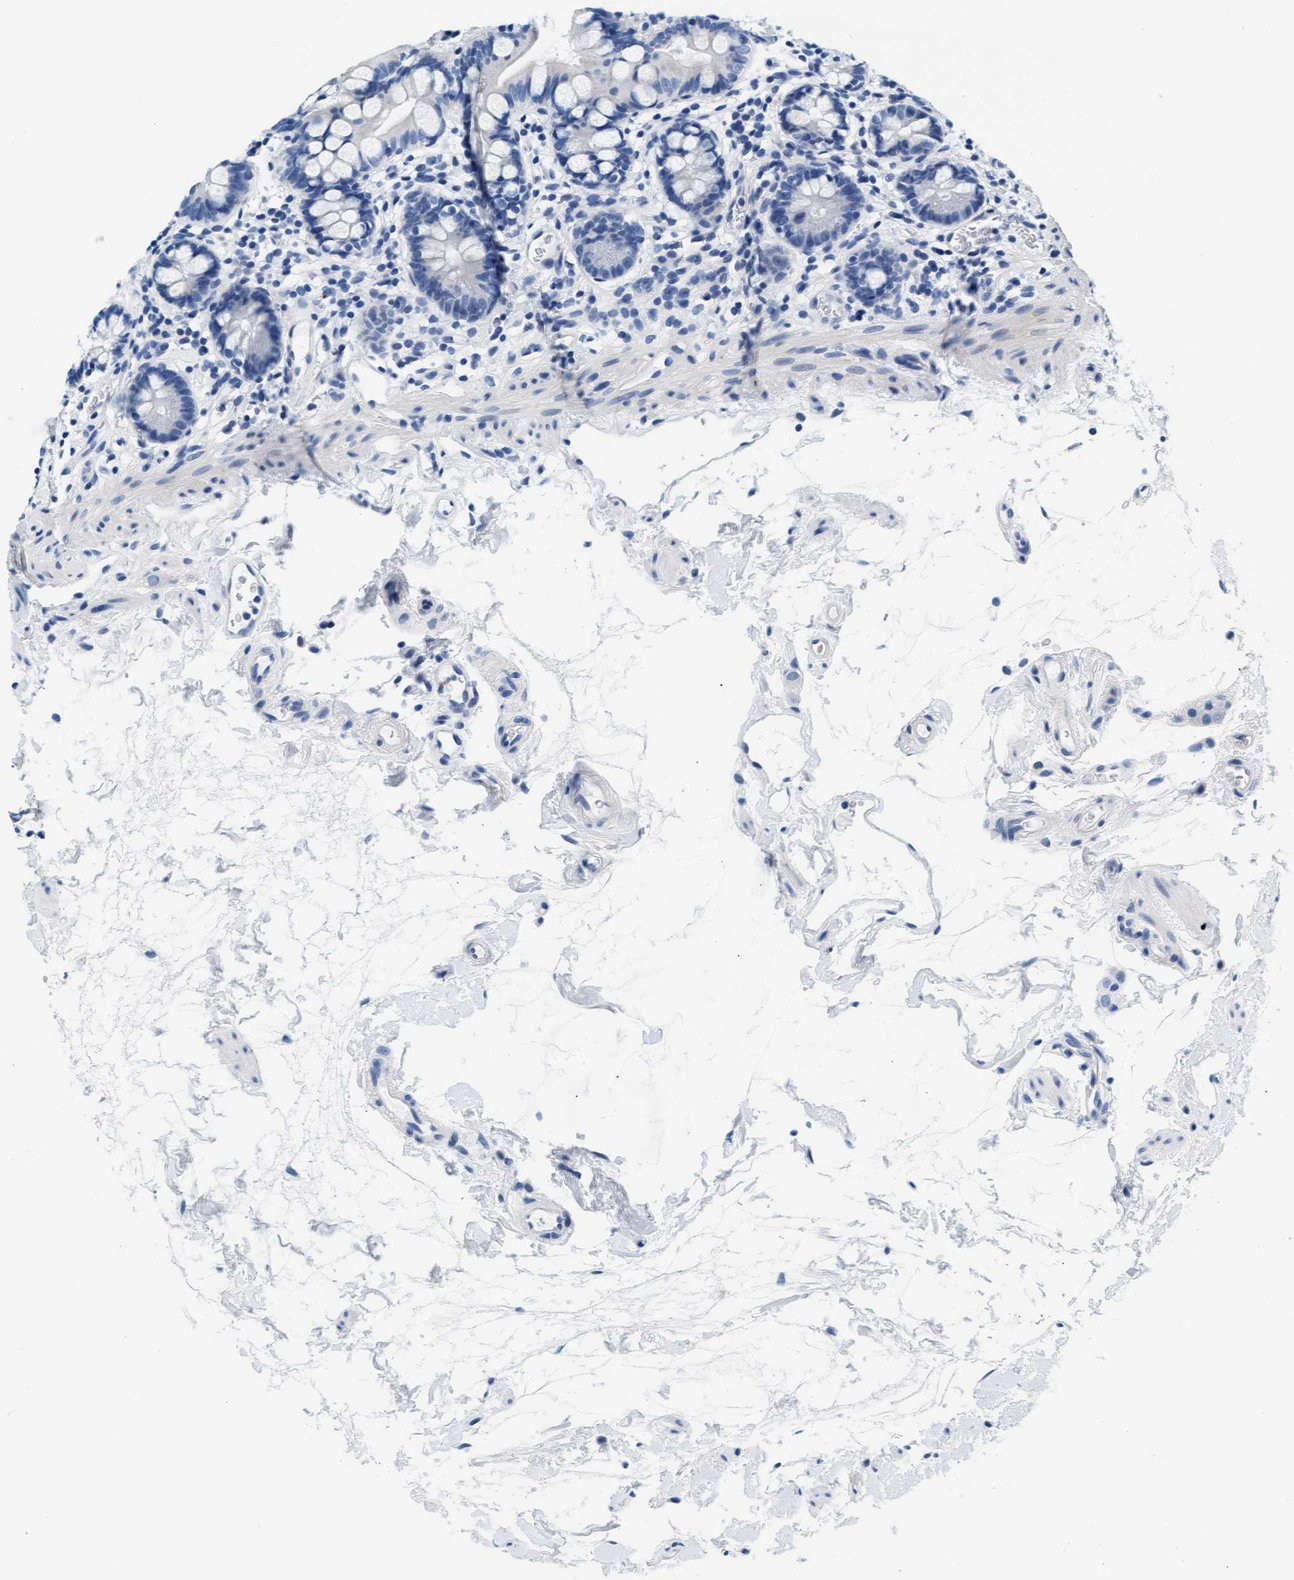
{"staining": {"intensity": "negative", "quantity": "none", "location": "none"}, "tissue": "small intestine", "cell_type": "Glandular cells", "image_type": "normal", "snomed": [{"axis": "morphology", "description": "Normal tissue, NOS"}, {"axis": "topography", "description": "Small intestine"}], "caption": "Immunohistochemistry image of normal human small intestine stained for a protein (brown), which exhibits no expression in glandular cells.", "gene": "MMP8", "patient": {"sex": "female", "age": 84}}